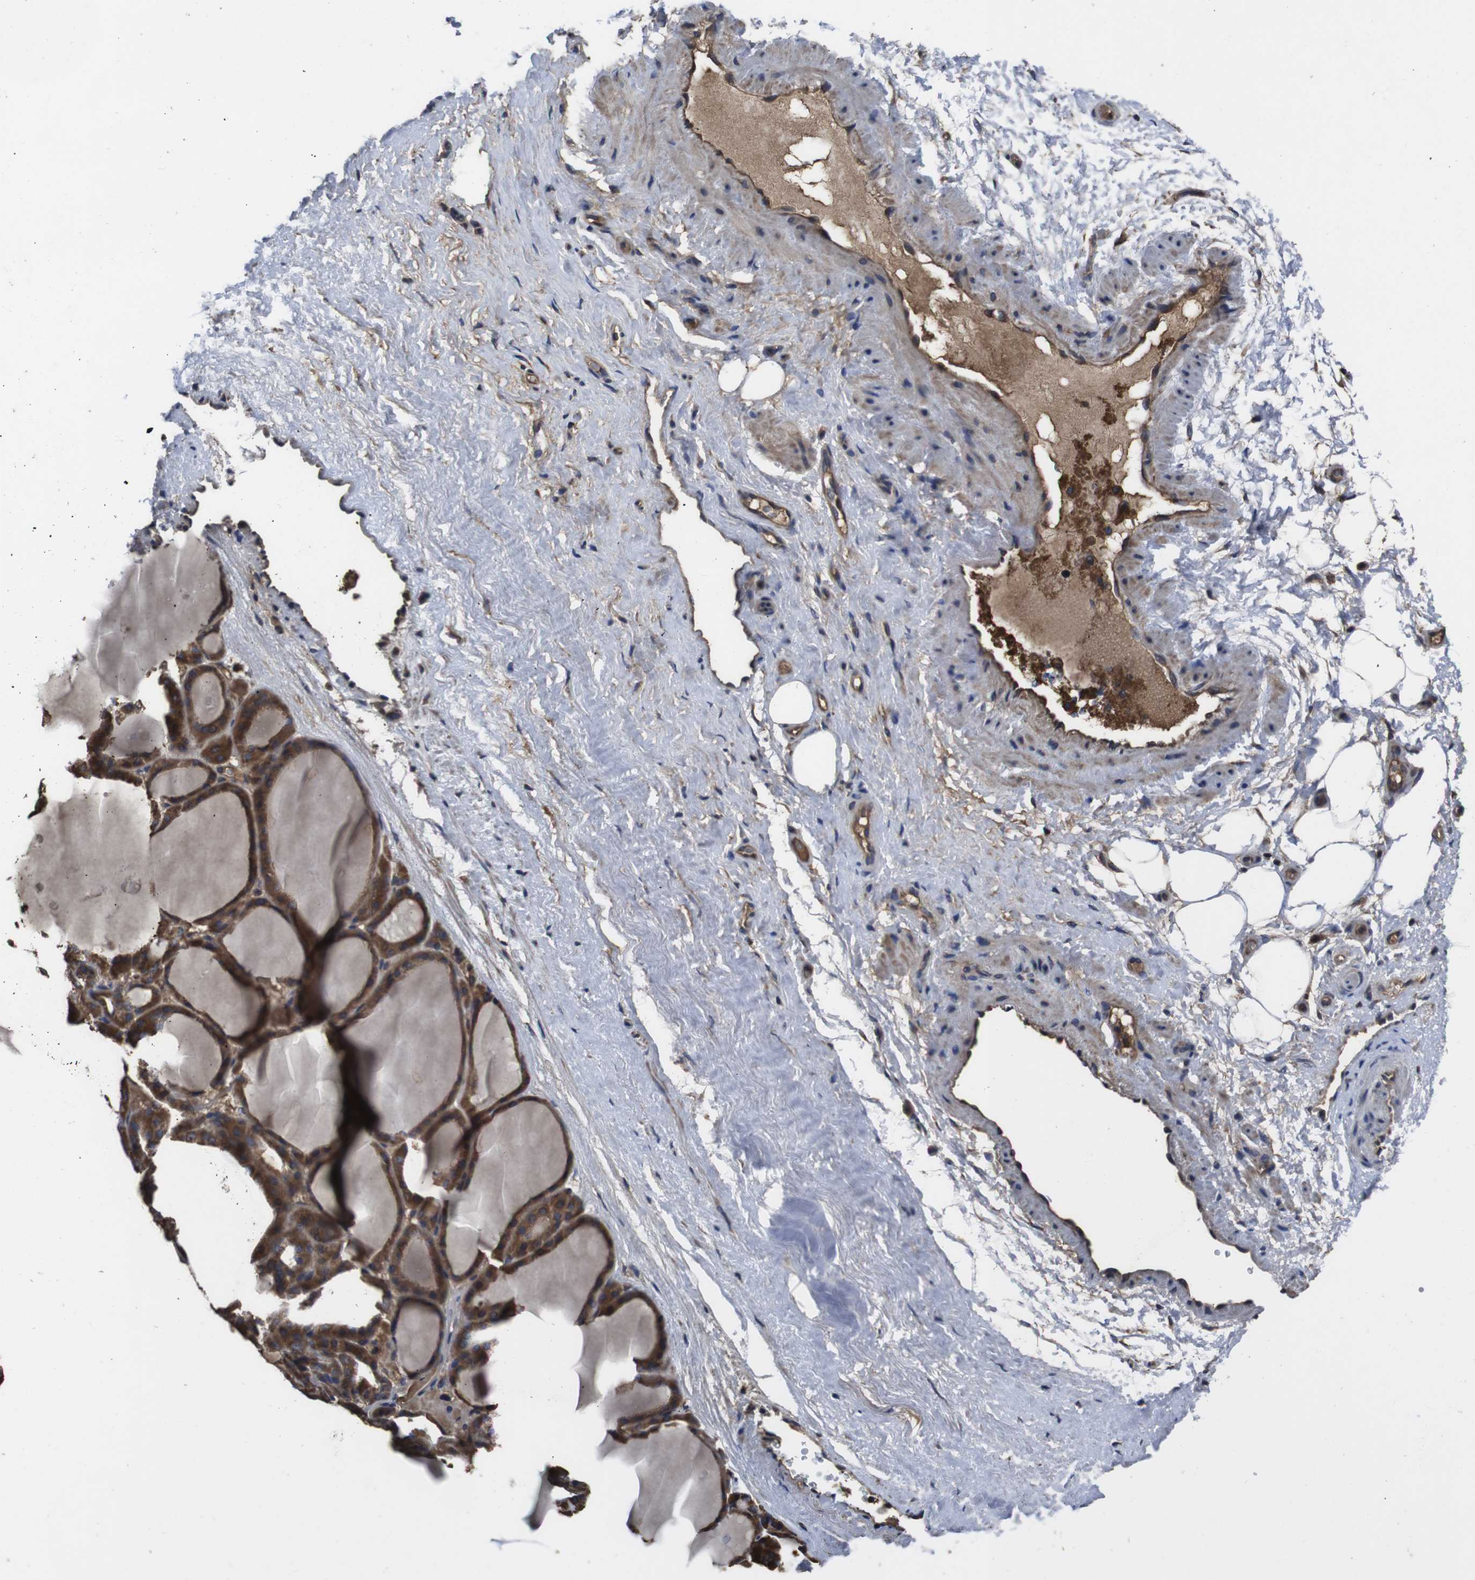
{"staining": {"intensity": "moderate", "quantity": ">75%", "location": "cytoplasmic/membranous"}, "tissue": "thyroid gland", "cell_type": "Glandular cells", "image_type": "normal", "snomed": [{"axis": "morphology", "description": "Normal tissue, NOS"}, {"axis": "morphology", "description": "Carcinoma, NOS"}, {"axis": "topography", "description": "Thyroid gland"}], "caption": "Immunohistochemistry (IHC) (DAB (3,3'-diaminobenzidine)) staining of benign human thyroid gland displays moderate cytoplasmic/membranous protein positivity in approximately >75% of glandular cells. The protein is shown in brown color, while the nuclei are stained blue.", "gene": "CXCL11", "patient": {"sex": "female", "age": 86}}